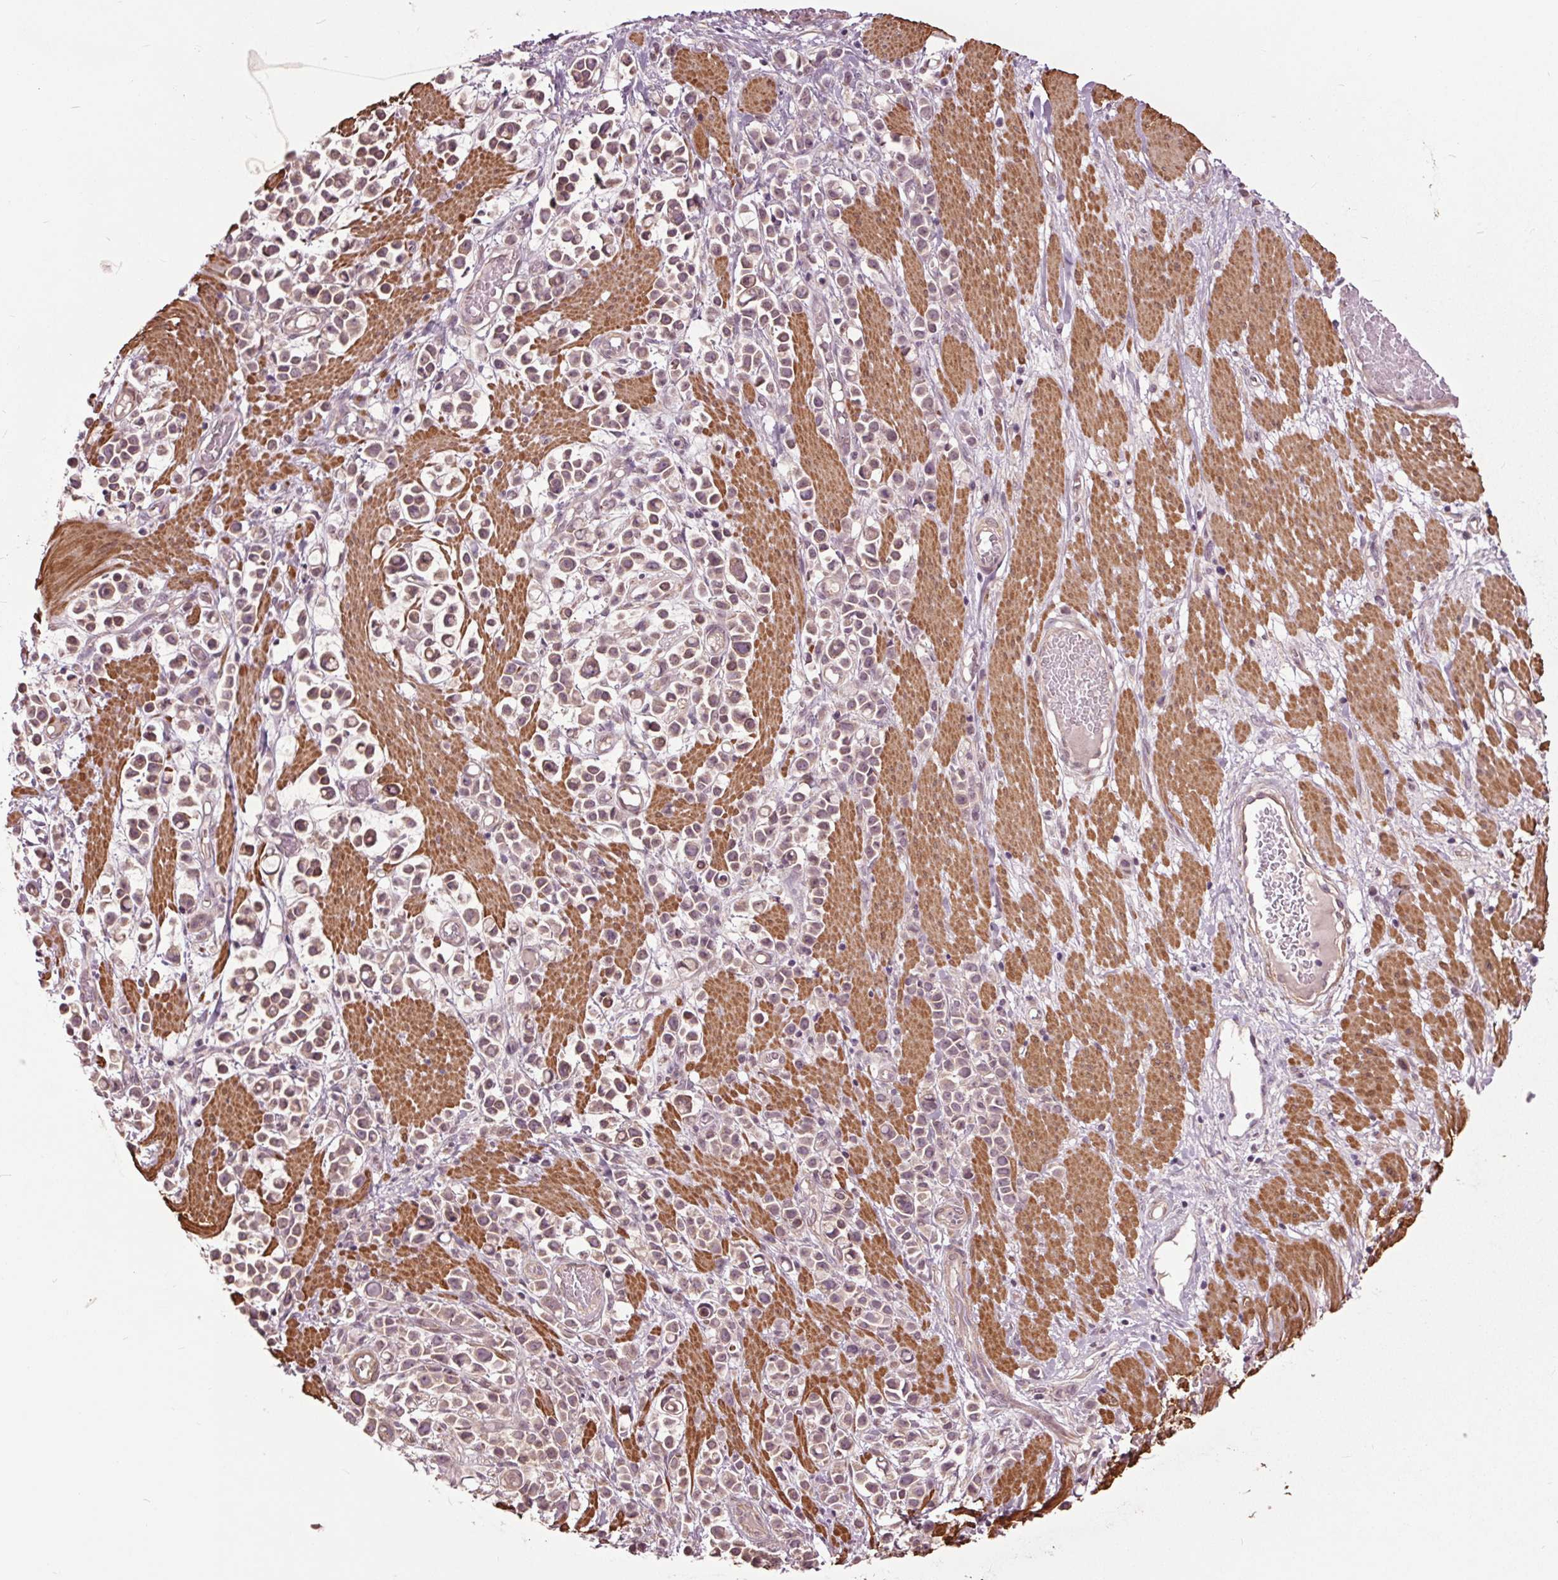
{"staining": {"intensity": "weak", "quantity": "25%-75%", "location": "cytoplasmic/membranous,nuclear"}, "tissue": "stomach cancer", "cell_type": "Tumor cells", "image_type": "cancer", "snomed": [{"axis": "morphology", "description": "Adenocarcinoma, NOS"}, {"axis": "topography", "description": "Stomach"}], "caption": "A photomicrograph of stomach cancer stained for a protein reveals weak cytoplasmic/membranous and nuclear brown staining in tumor cells.", "gene": "HAUS5", "patient": {"sex": "male", "age": 82}}